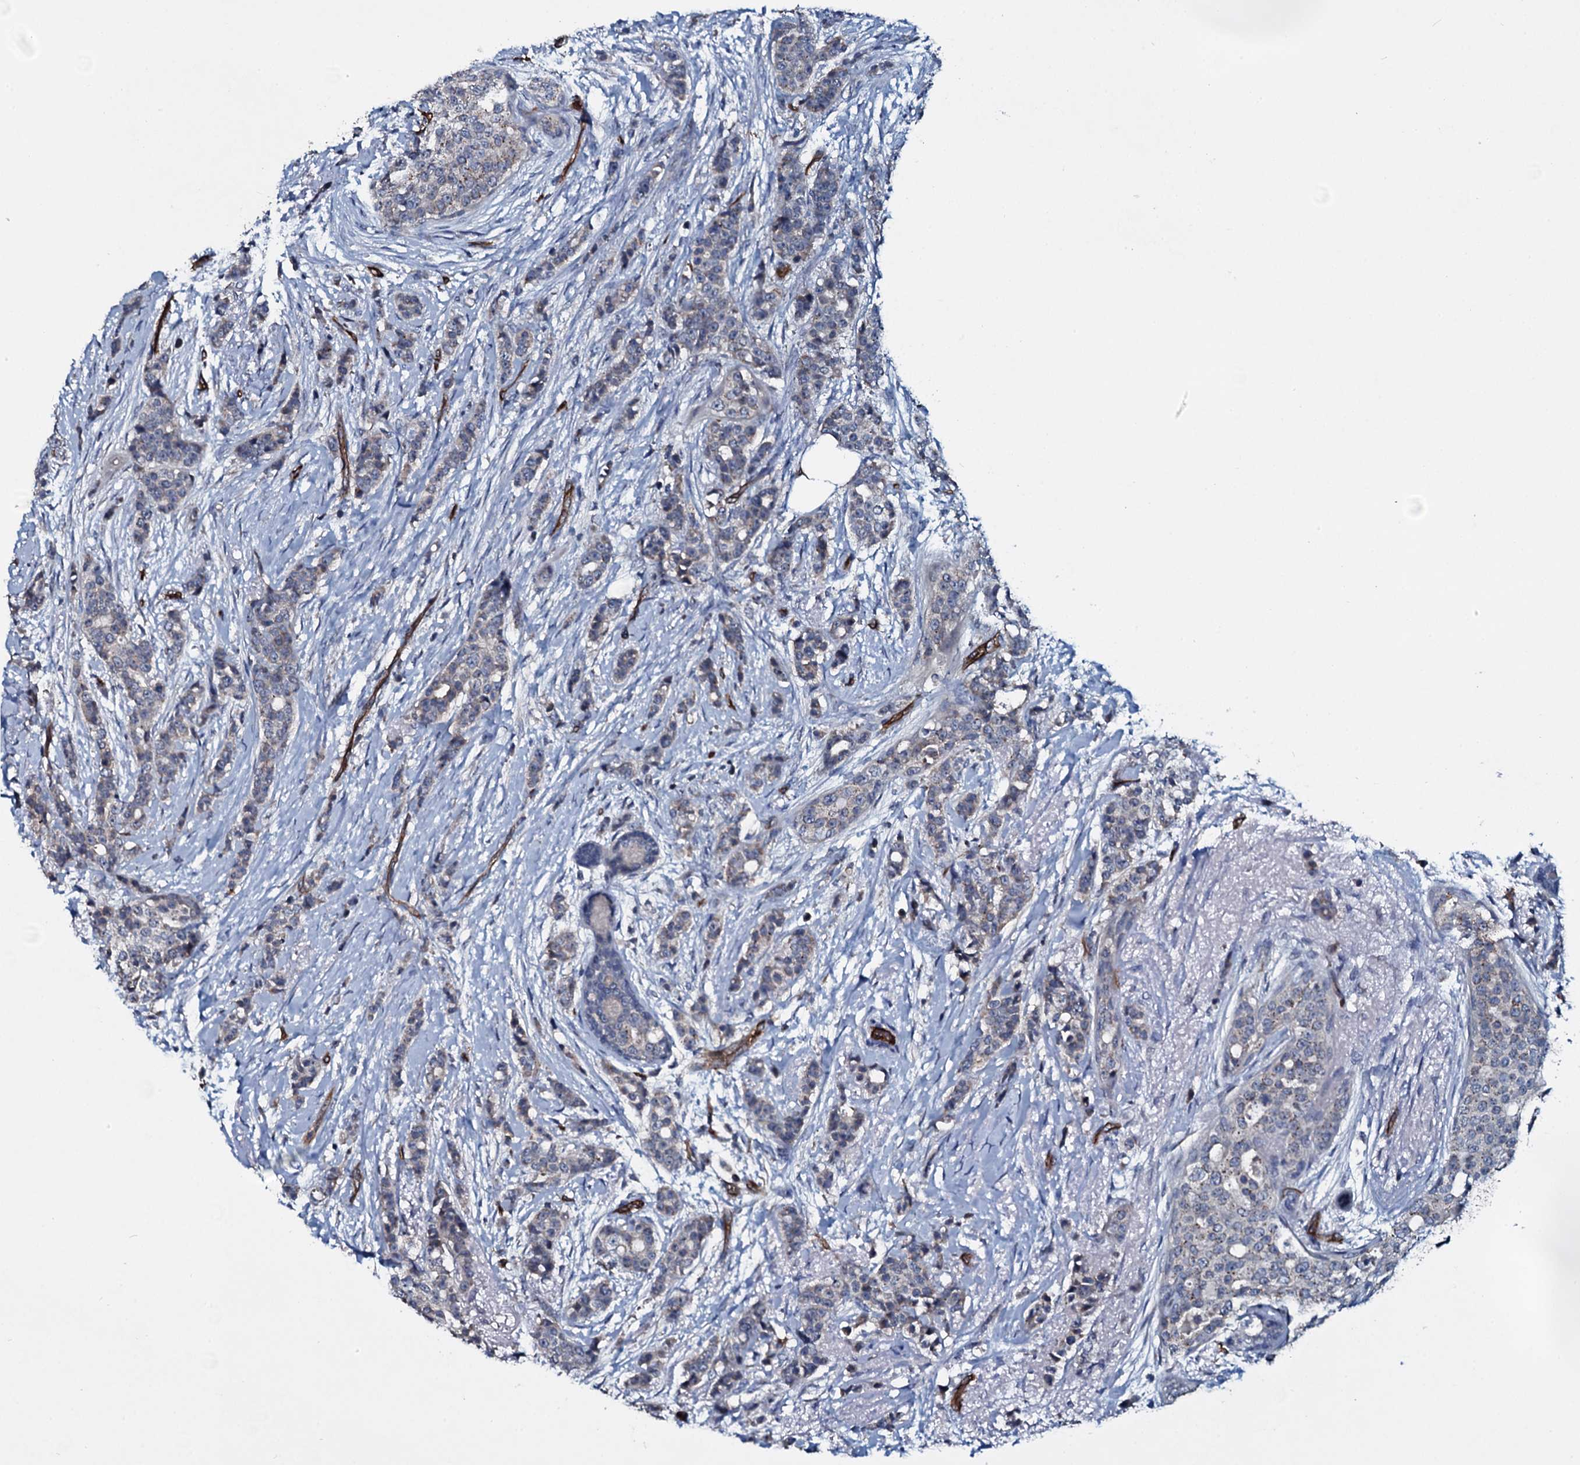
{"staining": {"intensity": "weak", "quantity": "25%-75%", "location": "cytoplasmic/membranous"}, "tissue": "breast cancer", "cell_type": "Tumor cells", "image_type": "cancer", "snomed": [{"axis": "morphology", "description": "Lobular carcinoma"}, {"axis": "topography", "description": "Breast"}], "caption": "Immunohistochemistry (IHC) histopathology image of lobular carcinoma (breast) stained for a protein (brown), which shows low levels of weak cytoplasmic/membranous expression in approximately 25%-75% of tumor cells.", "gene": "CLEC14A", "patient": {"sex": "female", "age": 51}}